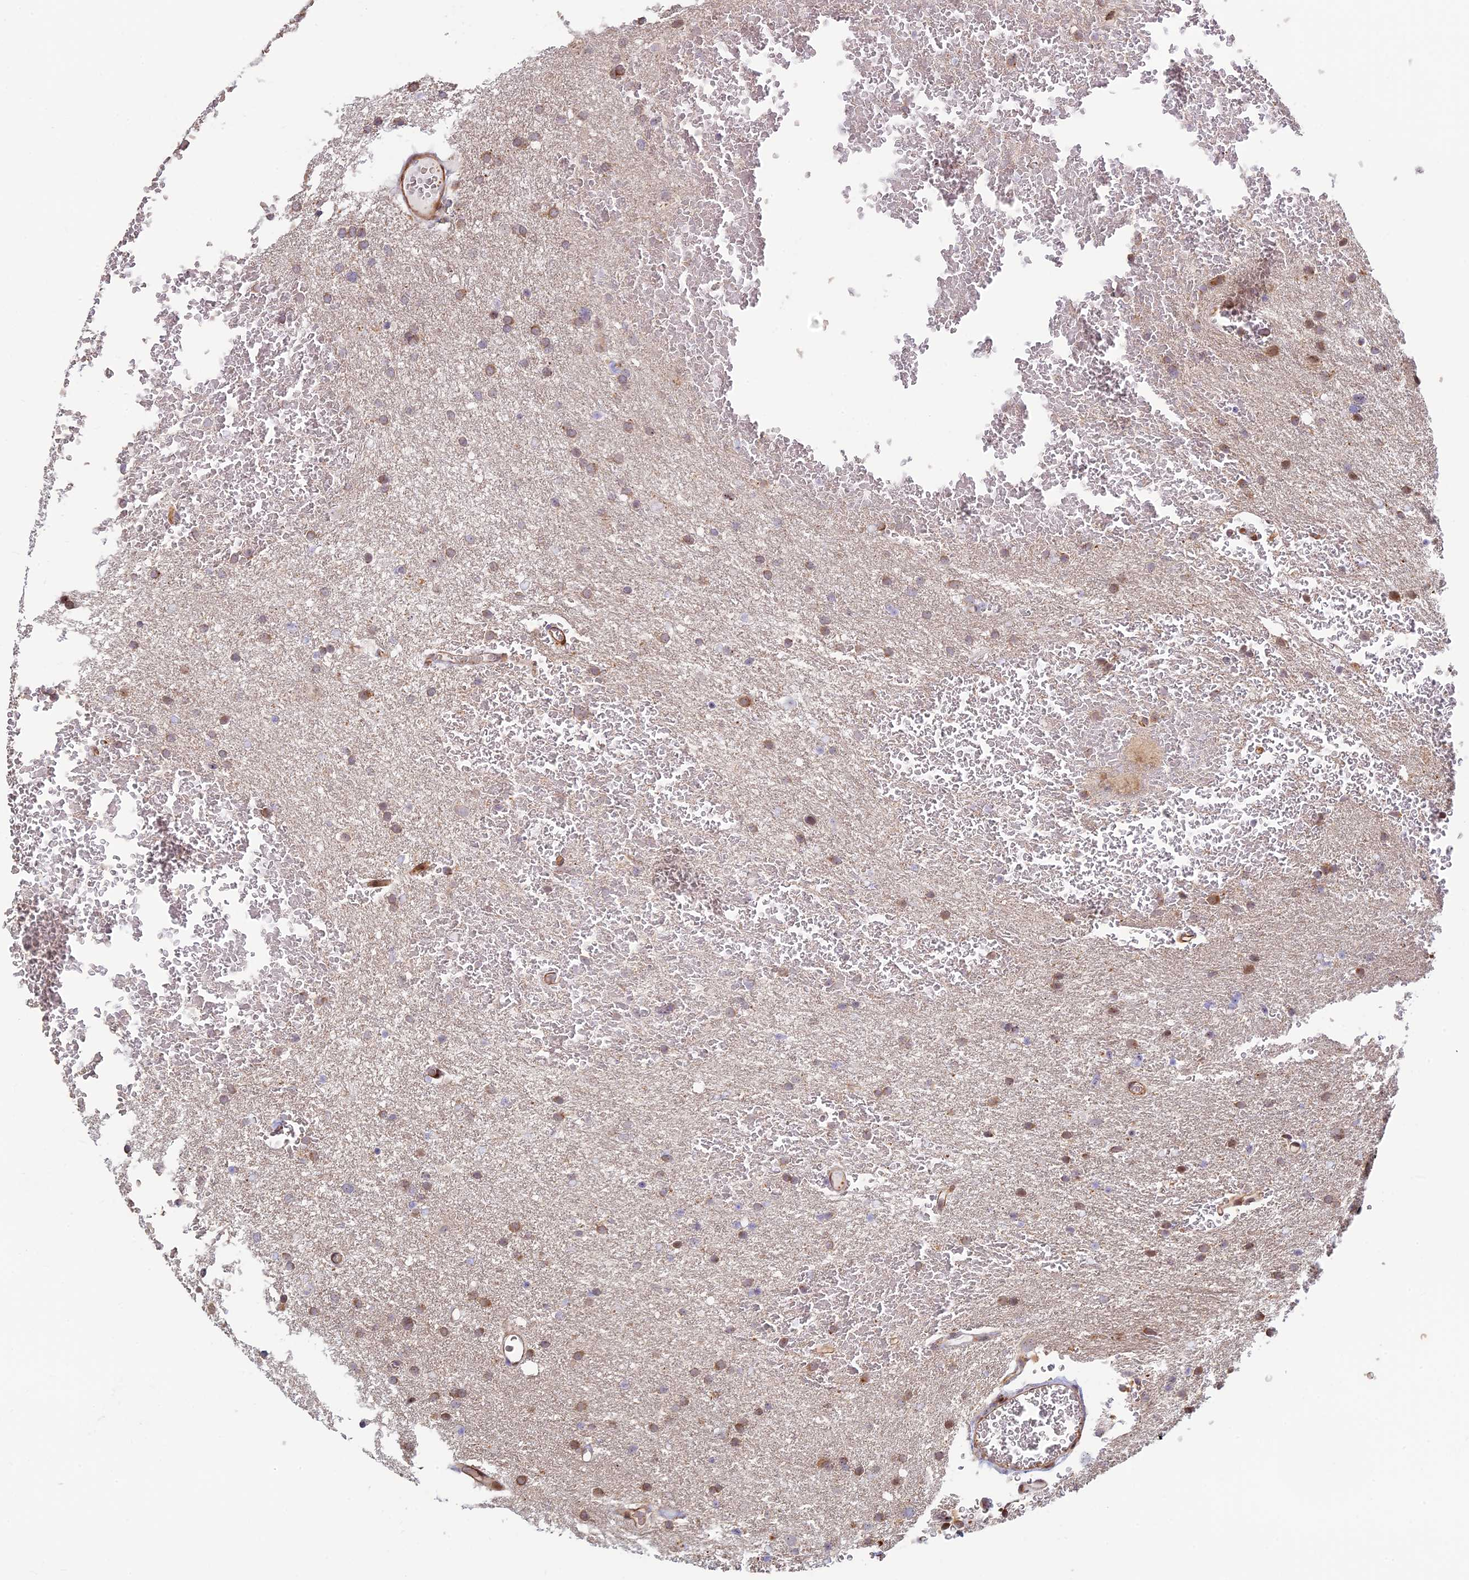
{"staining": {"intensity": "moderate", "quantity": "25%-75%", "location": "cytoplasmic/membranous"}, "tissue": "glioma", "cell_type": "Tumor cells", "image_type": "cancer", "snomed": [{"axis": "morphology", "description": "Glioma, malignant, High grade"}, {"axis": "topography", "description": "Cerebral cortex"}], "caption": "High-grade glioma (malignant) stained for a protein demonstrates moderate cytoplasmic/membranous positivity in tumor cells.", "gene": "UFSP2", "patient": {"sex": "female", "age": 36}}